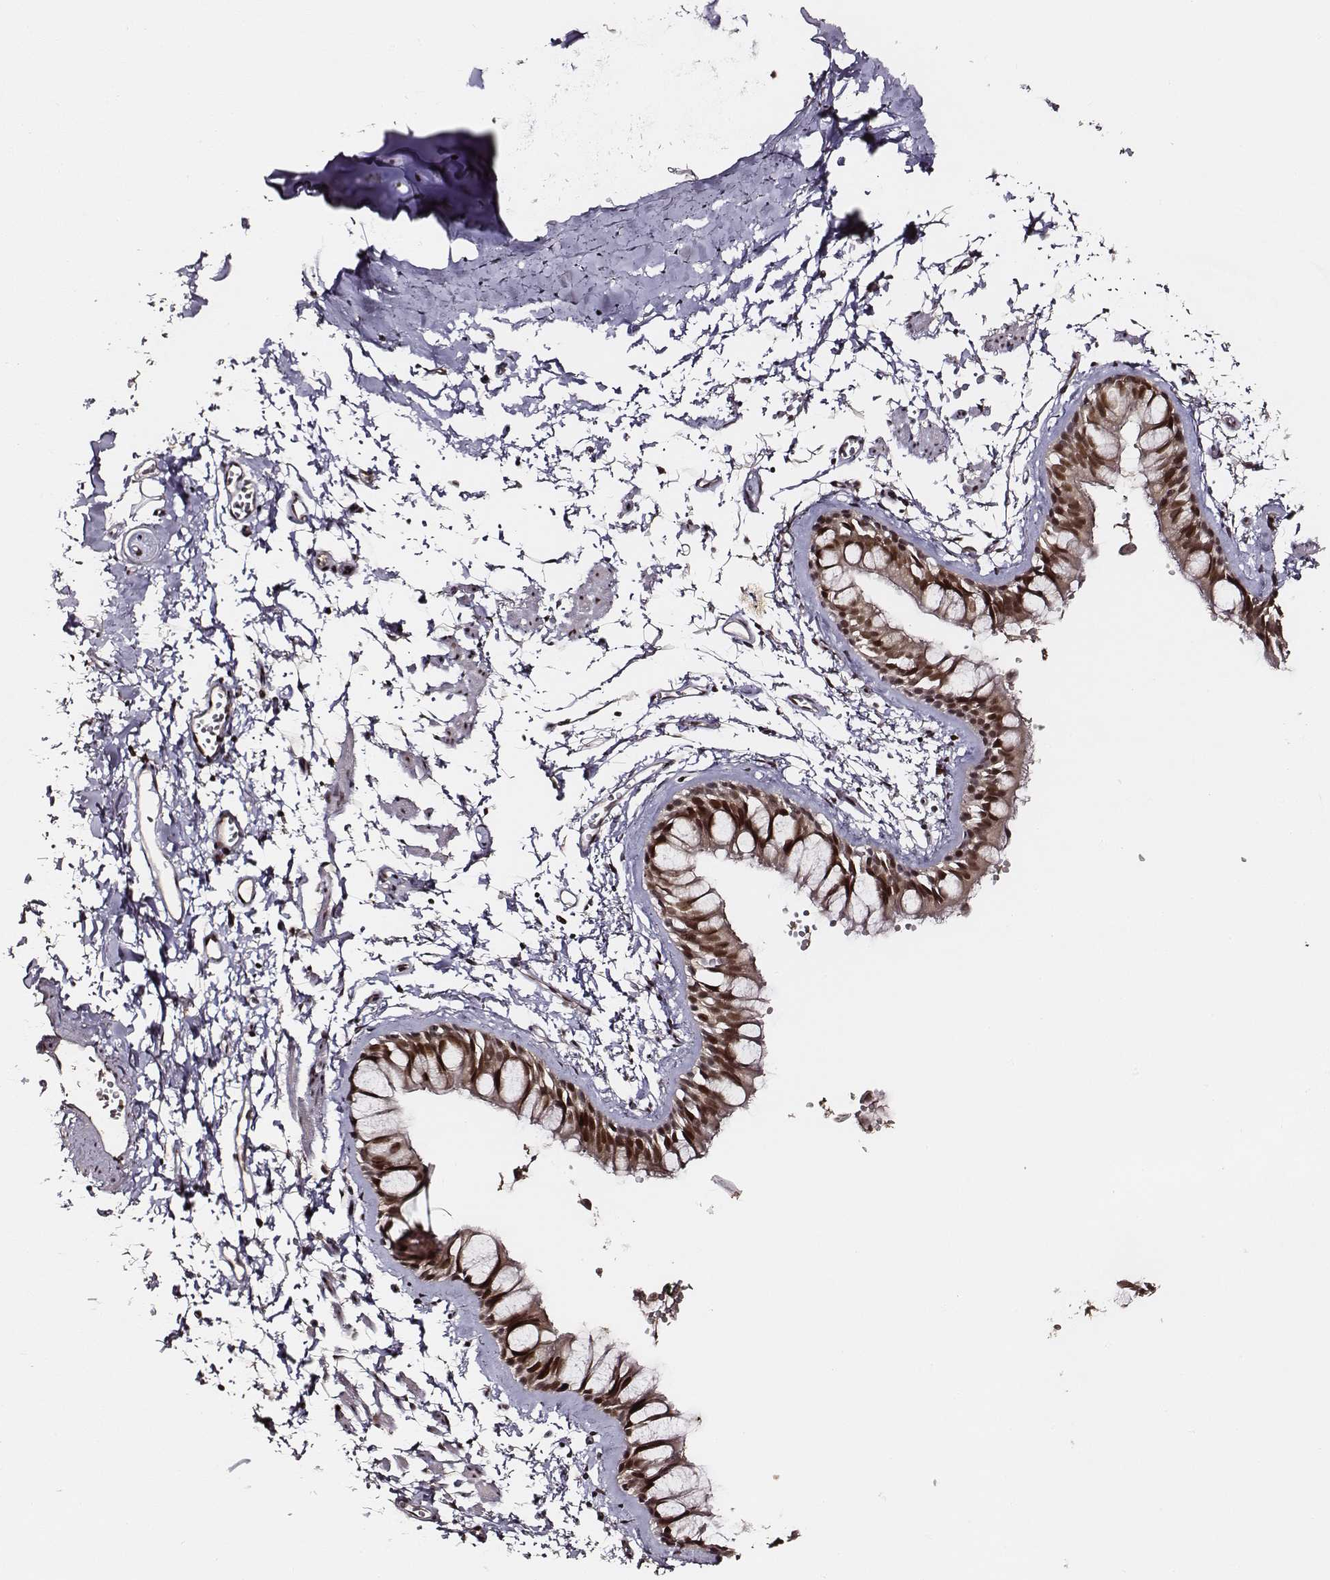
{"staining": {"intensity": "strong", "quantity": ">75%", "location": "nuclear"}, "tissue": "bronchus", "cell_type": "Respiratory epithelial cells", "image_type": "normal", "snomed": [{"axis": "morphology", "description": "Normal tissue, NOS"}, {"axis": "topography", "description": "Cartilage tissue"}, {"axis": "topography", "description": "Bronchus"}], "caption": "Immunohistochemistry of unremarkable bronchus displays high levels of strong nuclear expression in approximately >75% of respiratory epithelial cells.", "gene": "PPARA", "patient": {"sex": "female", "age": 59}}